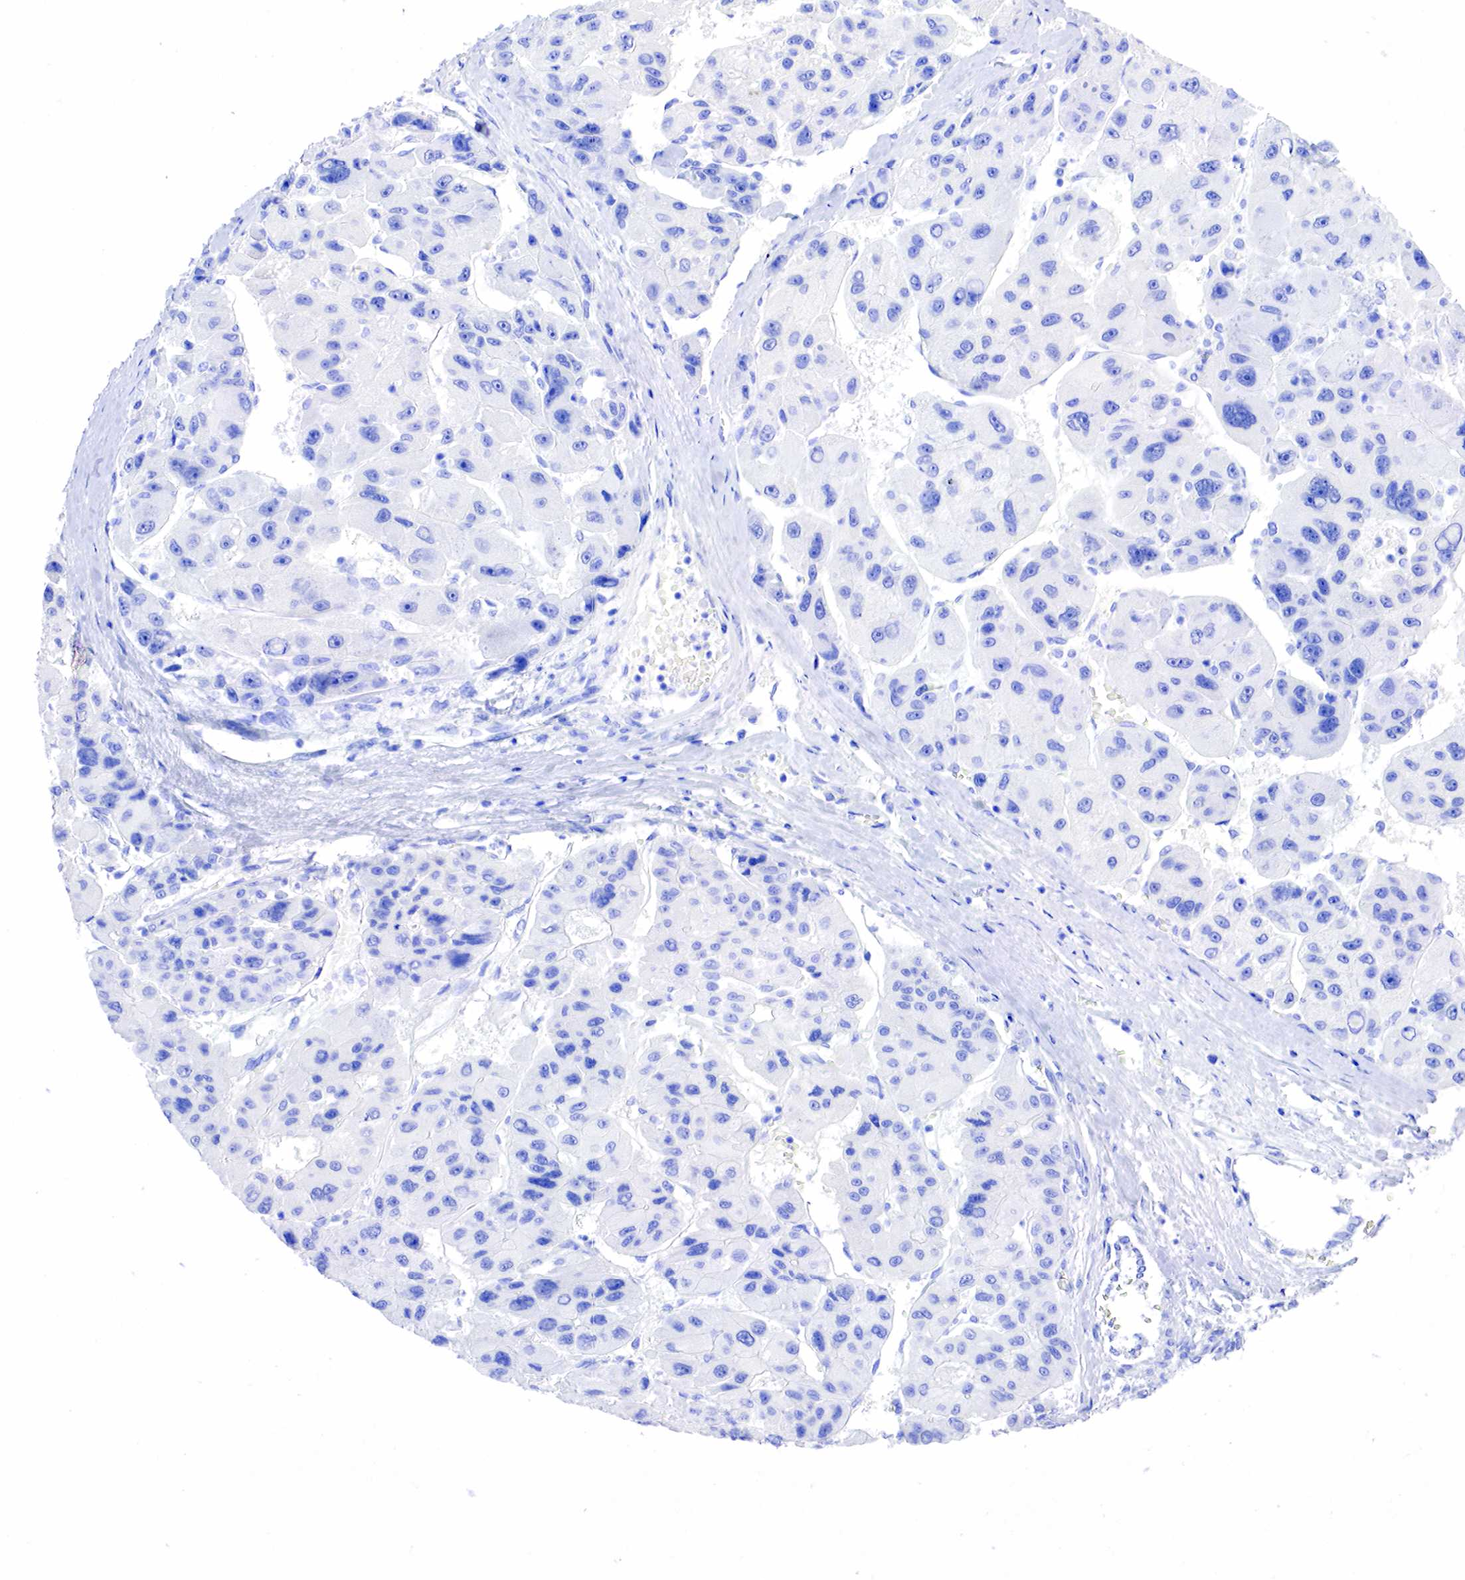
{"staining": {"intensity": "negative", "quantity": "none", "location": "none"}, "tissue": "liver cancer", "cell_type": "Tumor cells", "image_type": "cancer", "snomed": [{"axis": "morphology", "description": "Carcinoma, Hepatocellular, NOS"}, {"axis": "topography", "description": "Liver"}], "caption": "Immunohistochemical staining of human liver hepatocellular carcinoma reveals no significant expression in tumor cells.", "gene": "KLK3", "patient": {"sex": "male", "age": 64}}